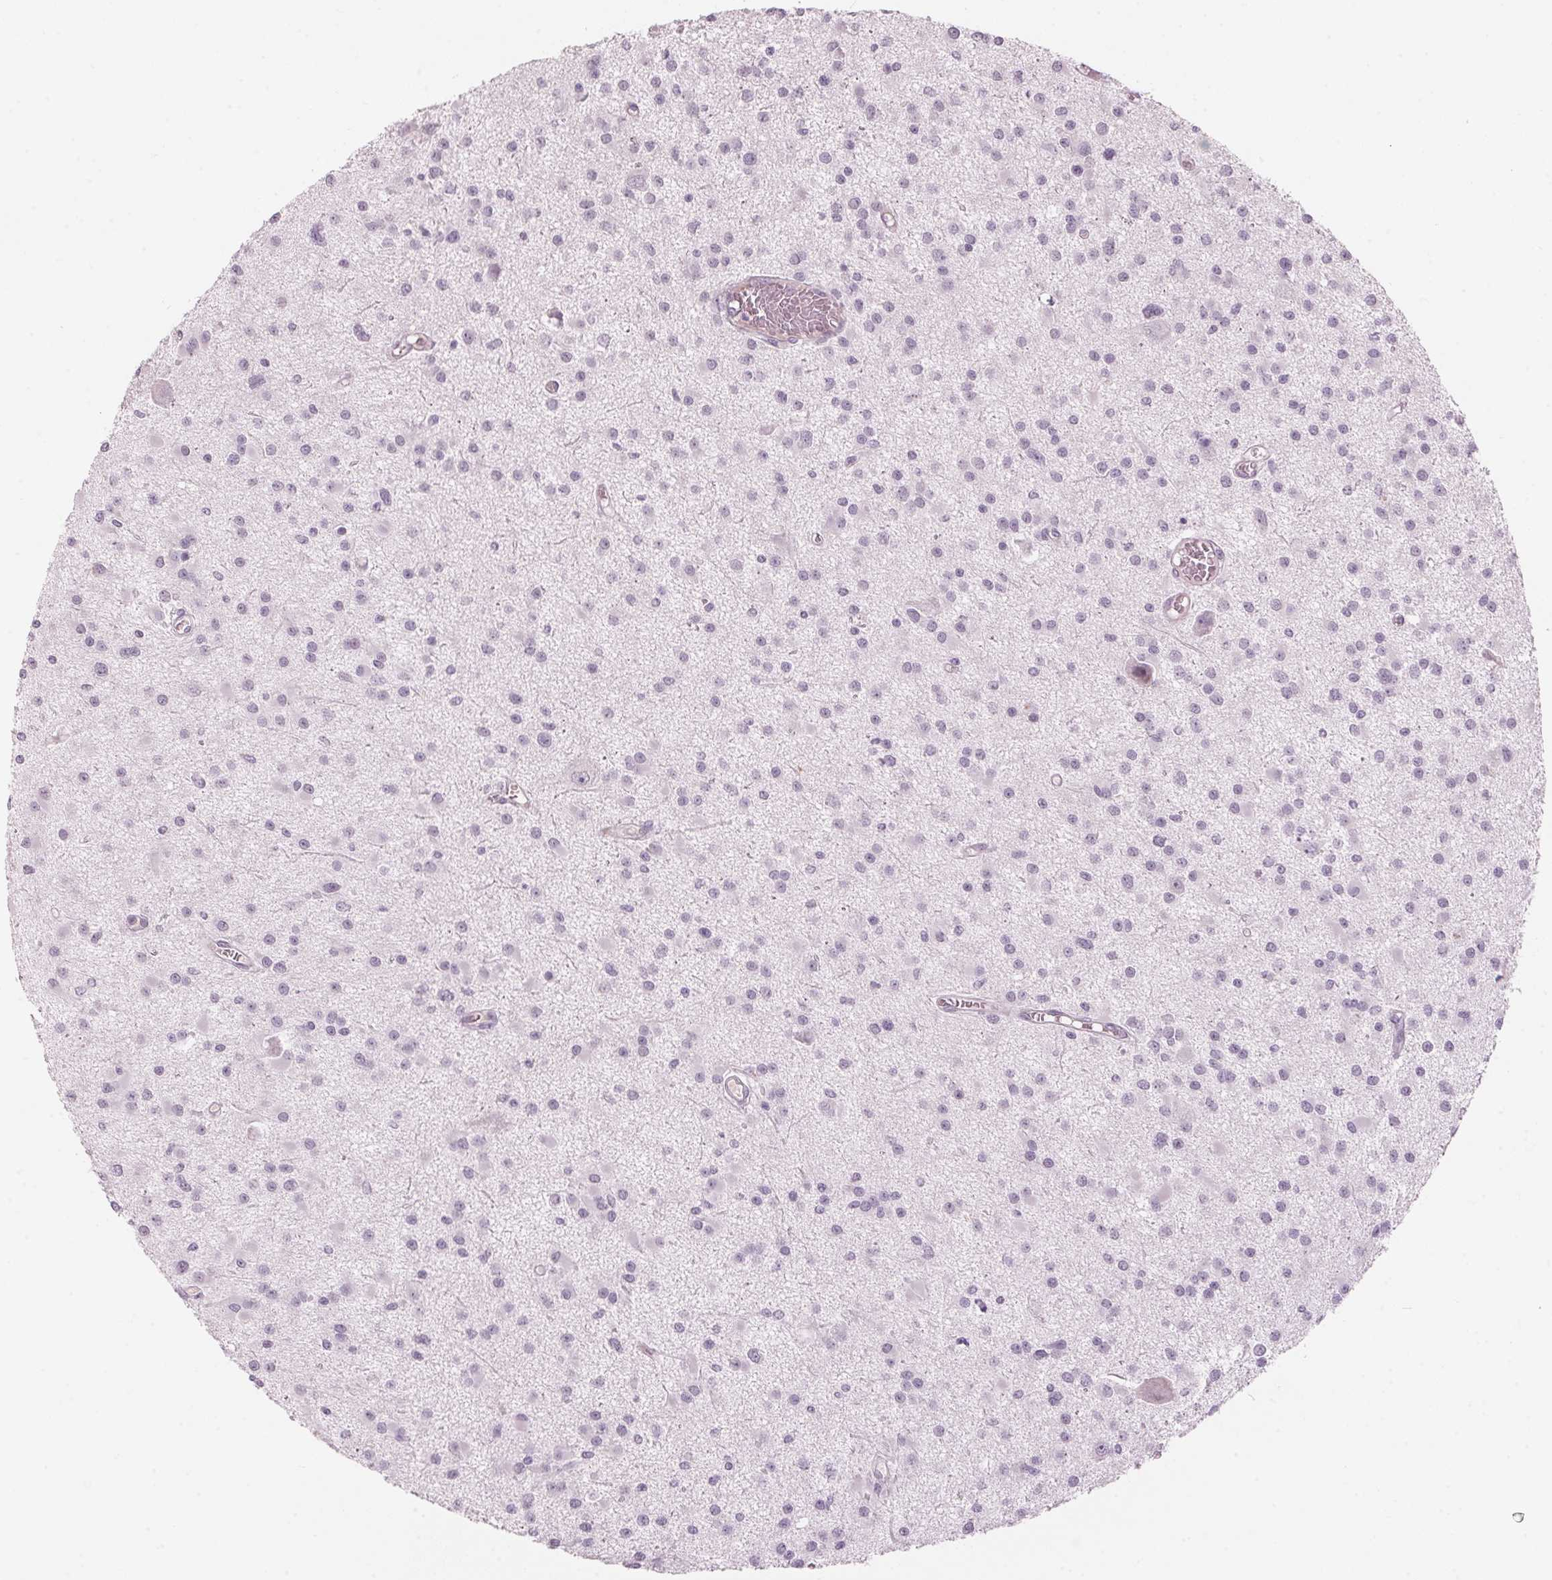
{"staining": {"intensity": "negative", "quantity": "none", "location": "none"}, "tissue": "glioma", "cell_type": "Tumor cells", "image_type": "cancer", "snomed": [{"axis": "morphology", "description": "Glioma, malignant, High grade"}, {"axis": "topography", "description": "Brain"}], "caption": "Tumor cells are negative for protein expression in human malignant glioma (high-grade).", "gene": "SCTR", "patient": {"sex": "male", "age": 54}}